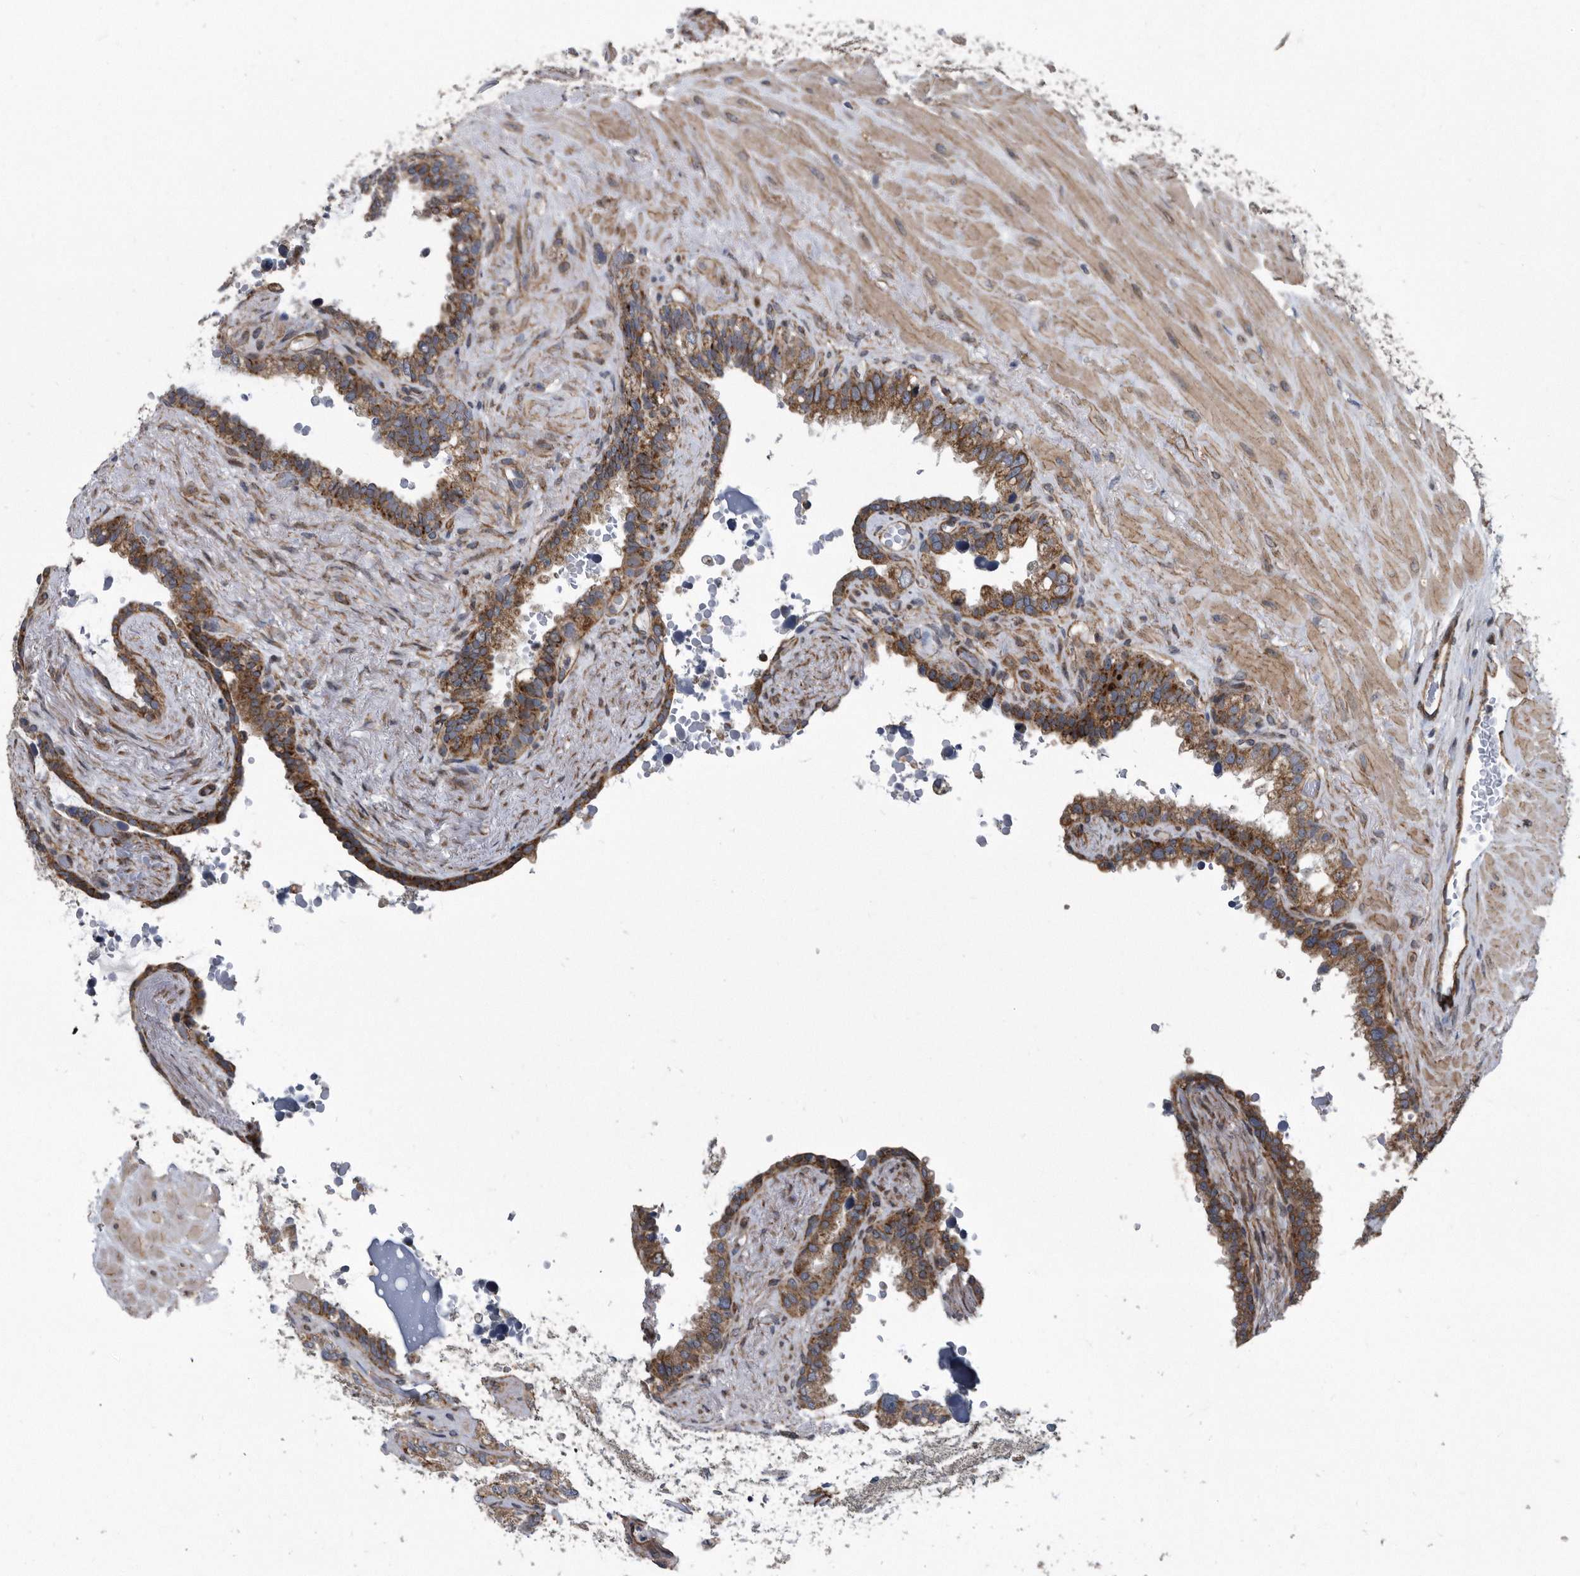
{"staining": {"intensity": "moderate", "quantity": ">75%", "location": "cytoplasmic/membranous"}, "tissue": "seminal vesicle", "cell_type": "Glandular cells", "image_type": "normal", "snomed": [{"axis": "morphology", "description": "Normal tissue, NOS"}, {"axis": "topography", "description": "Seminal veicle"}], "caption": "Immunohistochemical staining of benign seminal vesicle shows >75% levels of moderate cytoplasmic/membranous protein expression in about >75% of glandular cells.", "gene": "ARMCX1", "patient": {"sex": "male", "age": 80}}